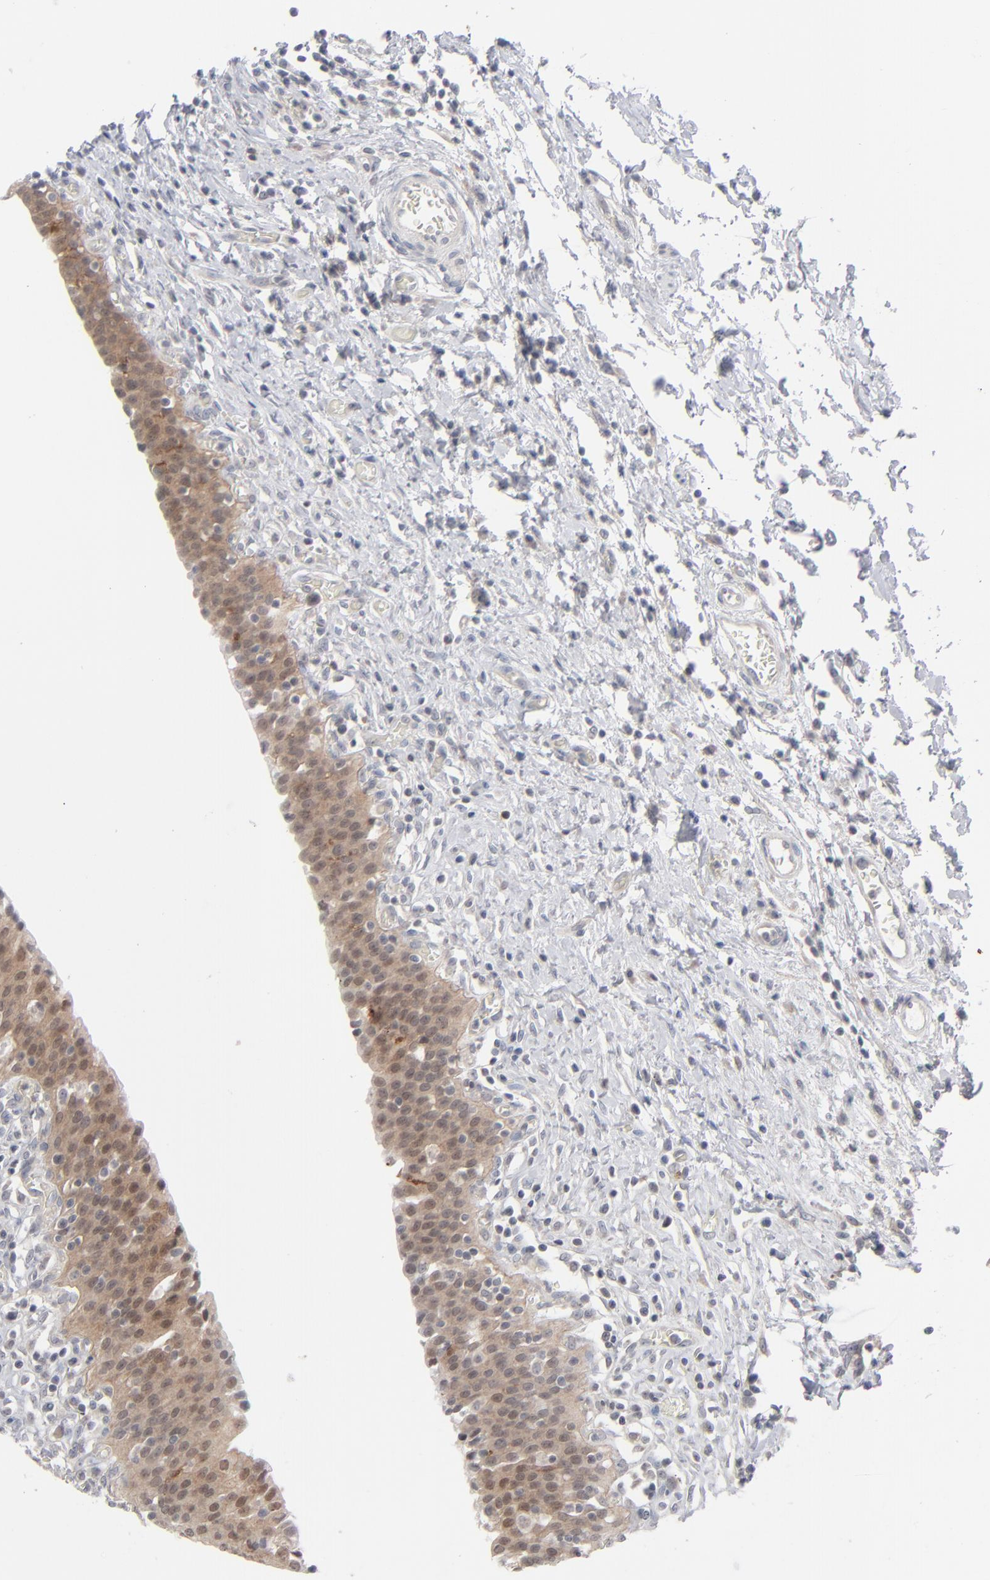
{"staining": {"intensity": "moderate", "quantity": "25%-75%", "location": "cytoplasmic/membranous,nuclear"}, "tissue": "urinary bladder", "cell_type": "Urothelial cells", "image_type": "normal", "snomed": [{"axis": "morphology", "description": "Normal tissue, NOS"}, {"axis": "topography", "description": "Urinary bladder"}], "caption": "Immunohistochemical staining of unremarkable urinary bladder demonstrates medium levels of moderate cytoplasmic/membranous,nuclear positivity in about 25%-75% of urothelial cells.", "gene": "POF1B", "patient": {"sex": "male", "age": 51}}